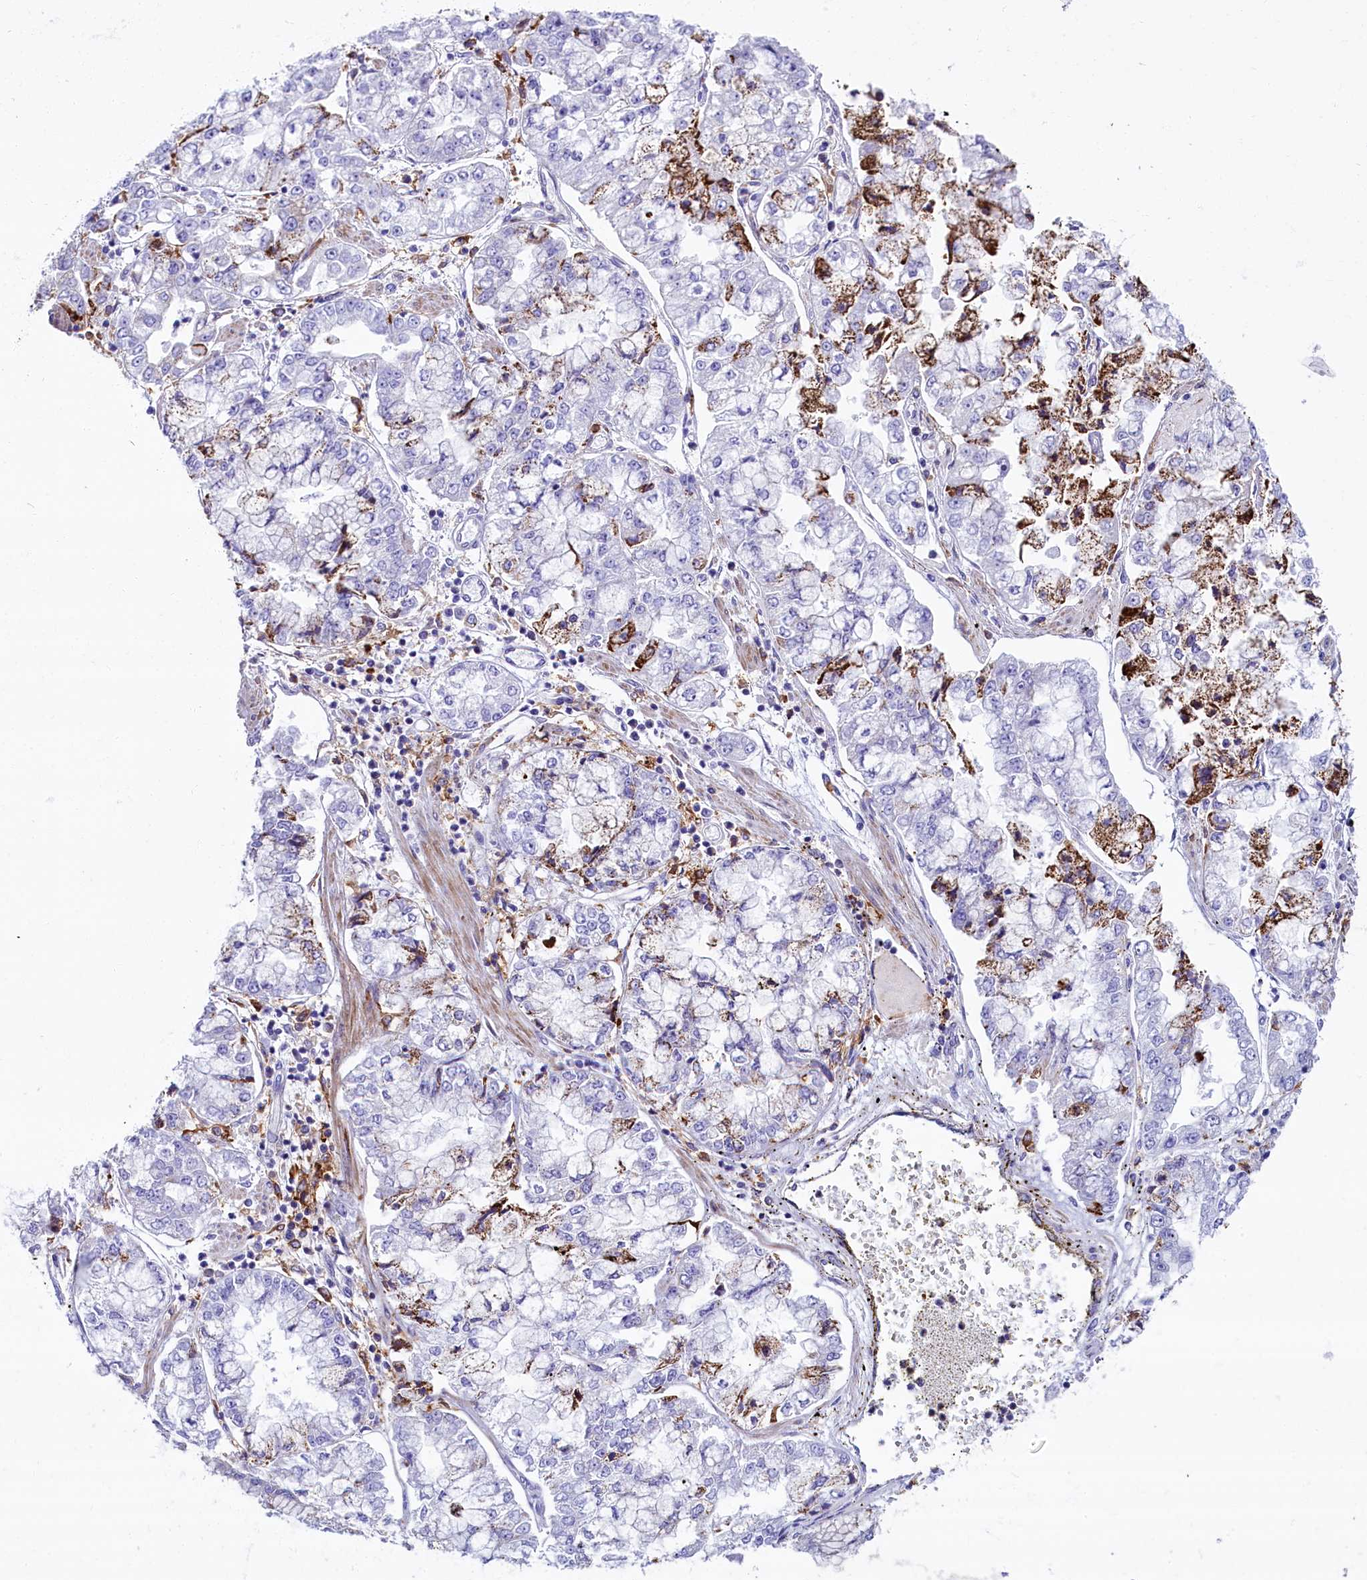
{"staining": {"intensity": "moderate", "quantity": "<25%", "location": "cytoplasmic/membranous"}, "tissue": "stomach cancer", "cell_type": "Tumor cells", "image_type": "cancer", "snomed": [{"axis": "morphology", "description": "Adenocarcinoma, NOS"}, {"axis": "topography", "description": "Stomach"}], "caption": "A brown stain shows moderate cytoplasmic/membranous expression of a protein in stomach cancer tumor cells.", "gene": "IL20RA", "patient": {"sex": "male", "age": 76}}